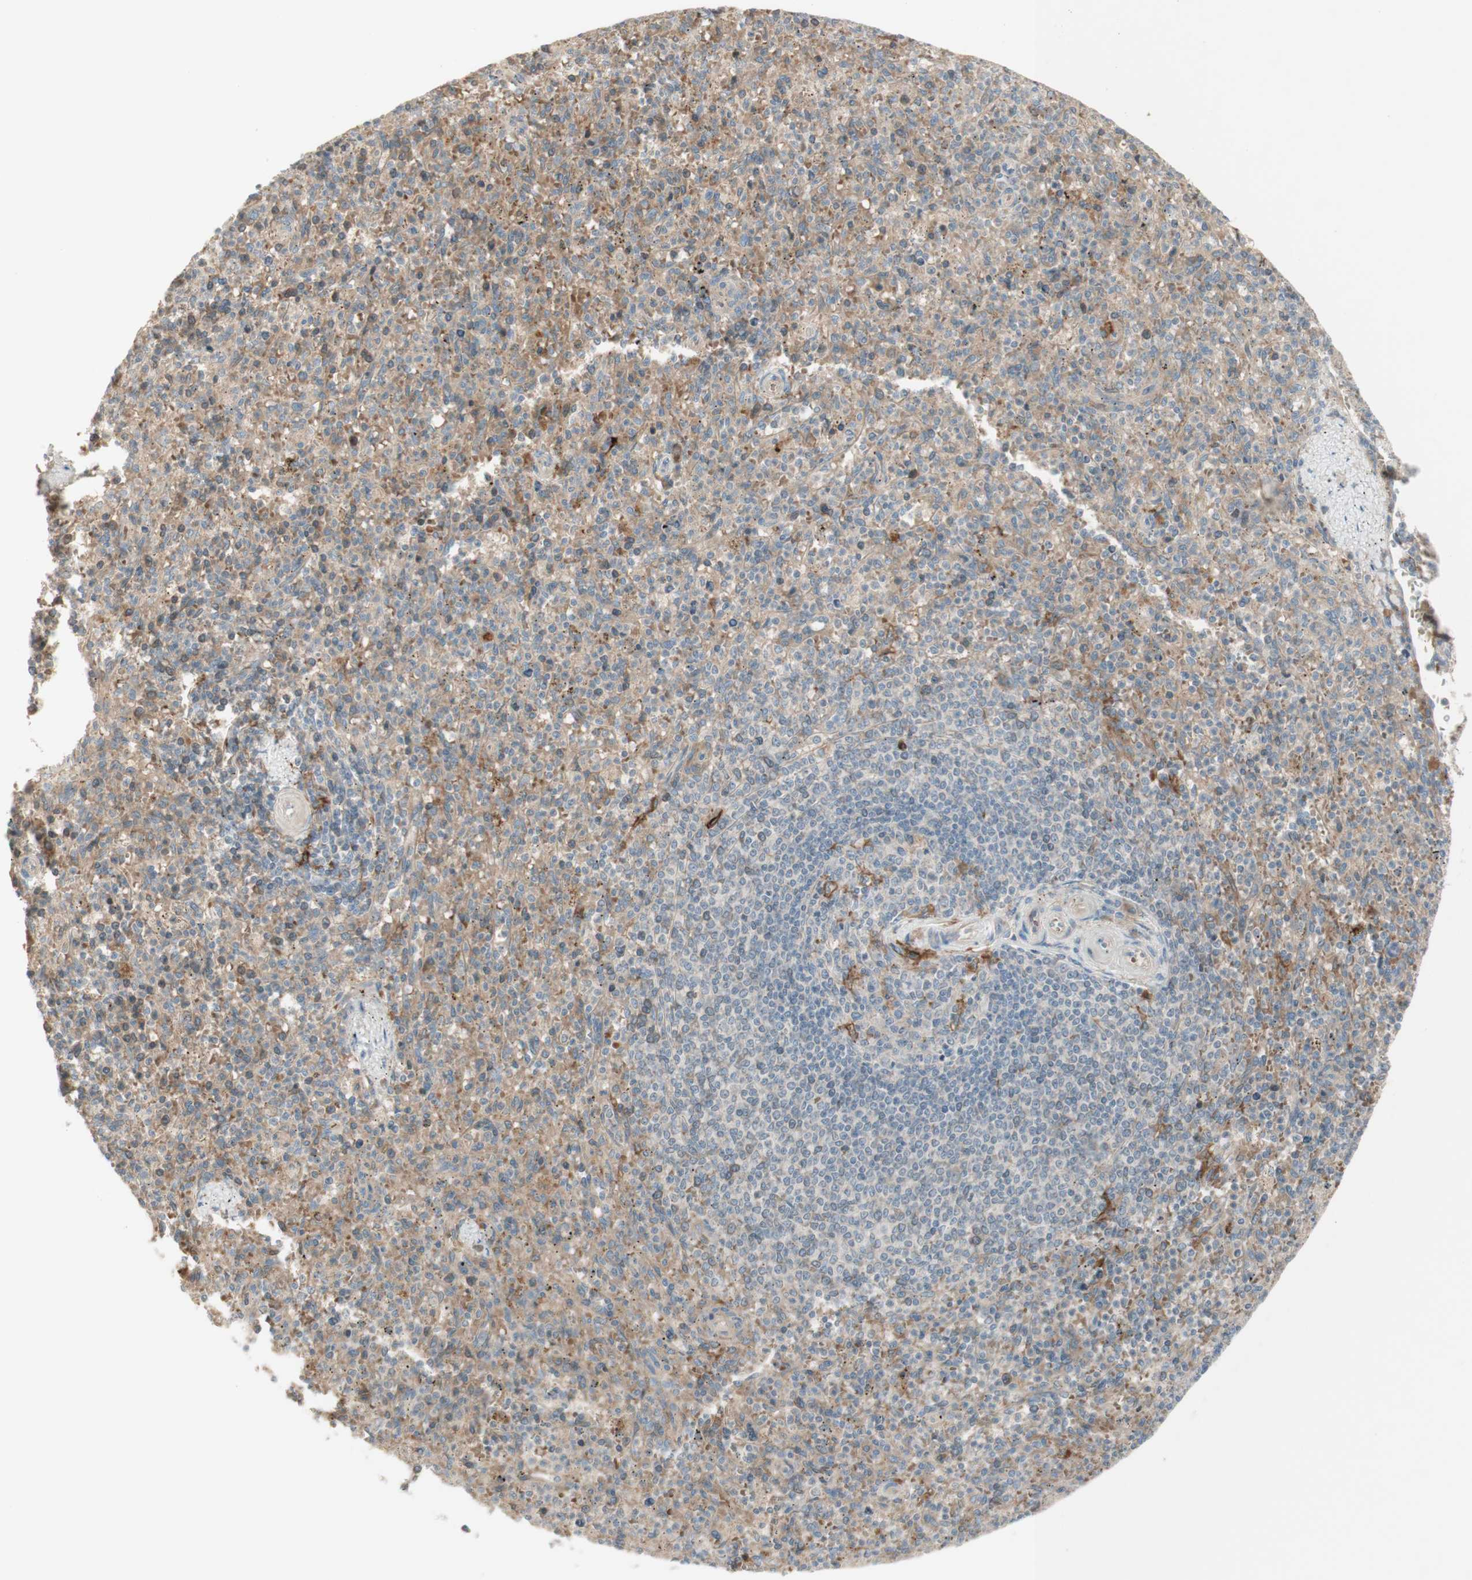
{"staining": {"intensity": "moderate", "quantity": "25%-75%", "location": "cytoplasmic/membranous"}, "tissue": "spleen", "cell_type": "Cells in red pulp", "image_type": "normal", "snomed": [{"axis": "morphology", "description": "Normal tissue, NOS"}, {"axis": "topography", "description": "Spleen"}], "caption": "Immunohistochemistry (IHC) (DAB) staining of unremarkable spleen displays moderate cytoplasmic/membranous protein positivity in approximately 25%-75% of cells in red pulp. (DAB = brown stain, brightfield microscopy at high magnification).", "gene": "PTGER4", "patient": {"sex": "male", "age": 72}}